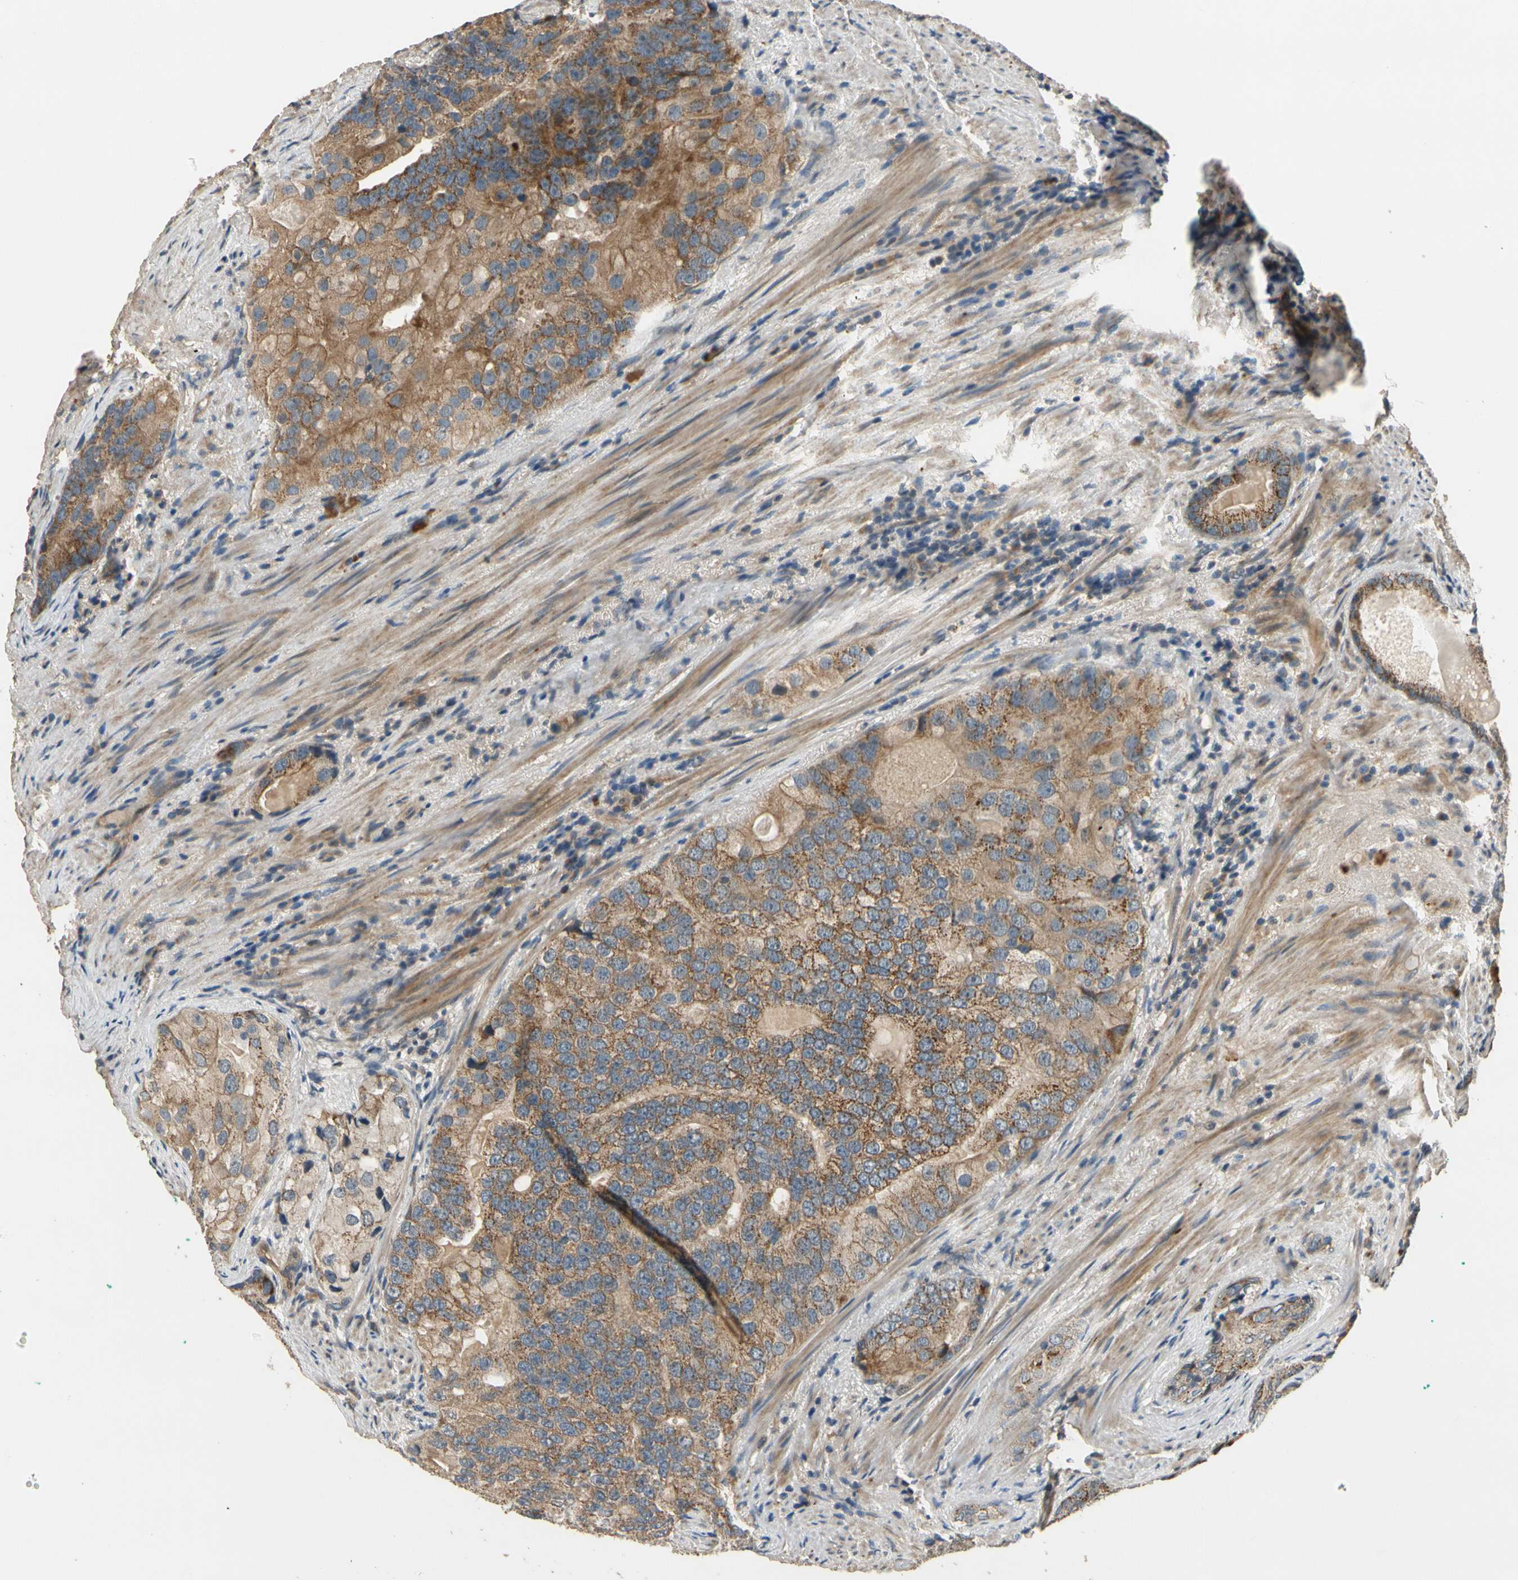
{"staining": {"intensity": "moderate", "quantity": ">75%", "location": "cytoplasmic/membranous"}, "tissue": "prostate cancer", "cell_type": "Tumor cells", "image_type": "cancer", "snomed": [{"axis": "morphology", "description": "Adenocarcinoma, High grade"}, {"axis": "topography", "description": "Prostate"}], "caption": "Moderate cytoplasmic/membranous staining for a protein is present in about >75% of tumor cells of high-grade adenocarcinoma (prostate) using IHC.", "gene": "ALKBH3", "patient": {"sex": "male", "age": 66}}